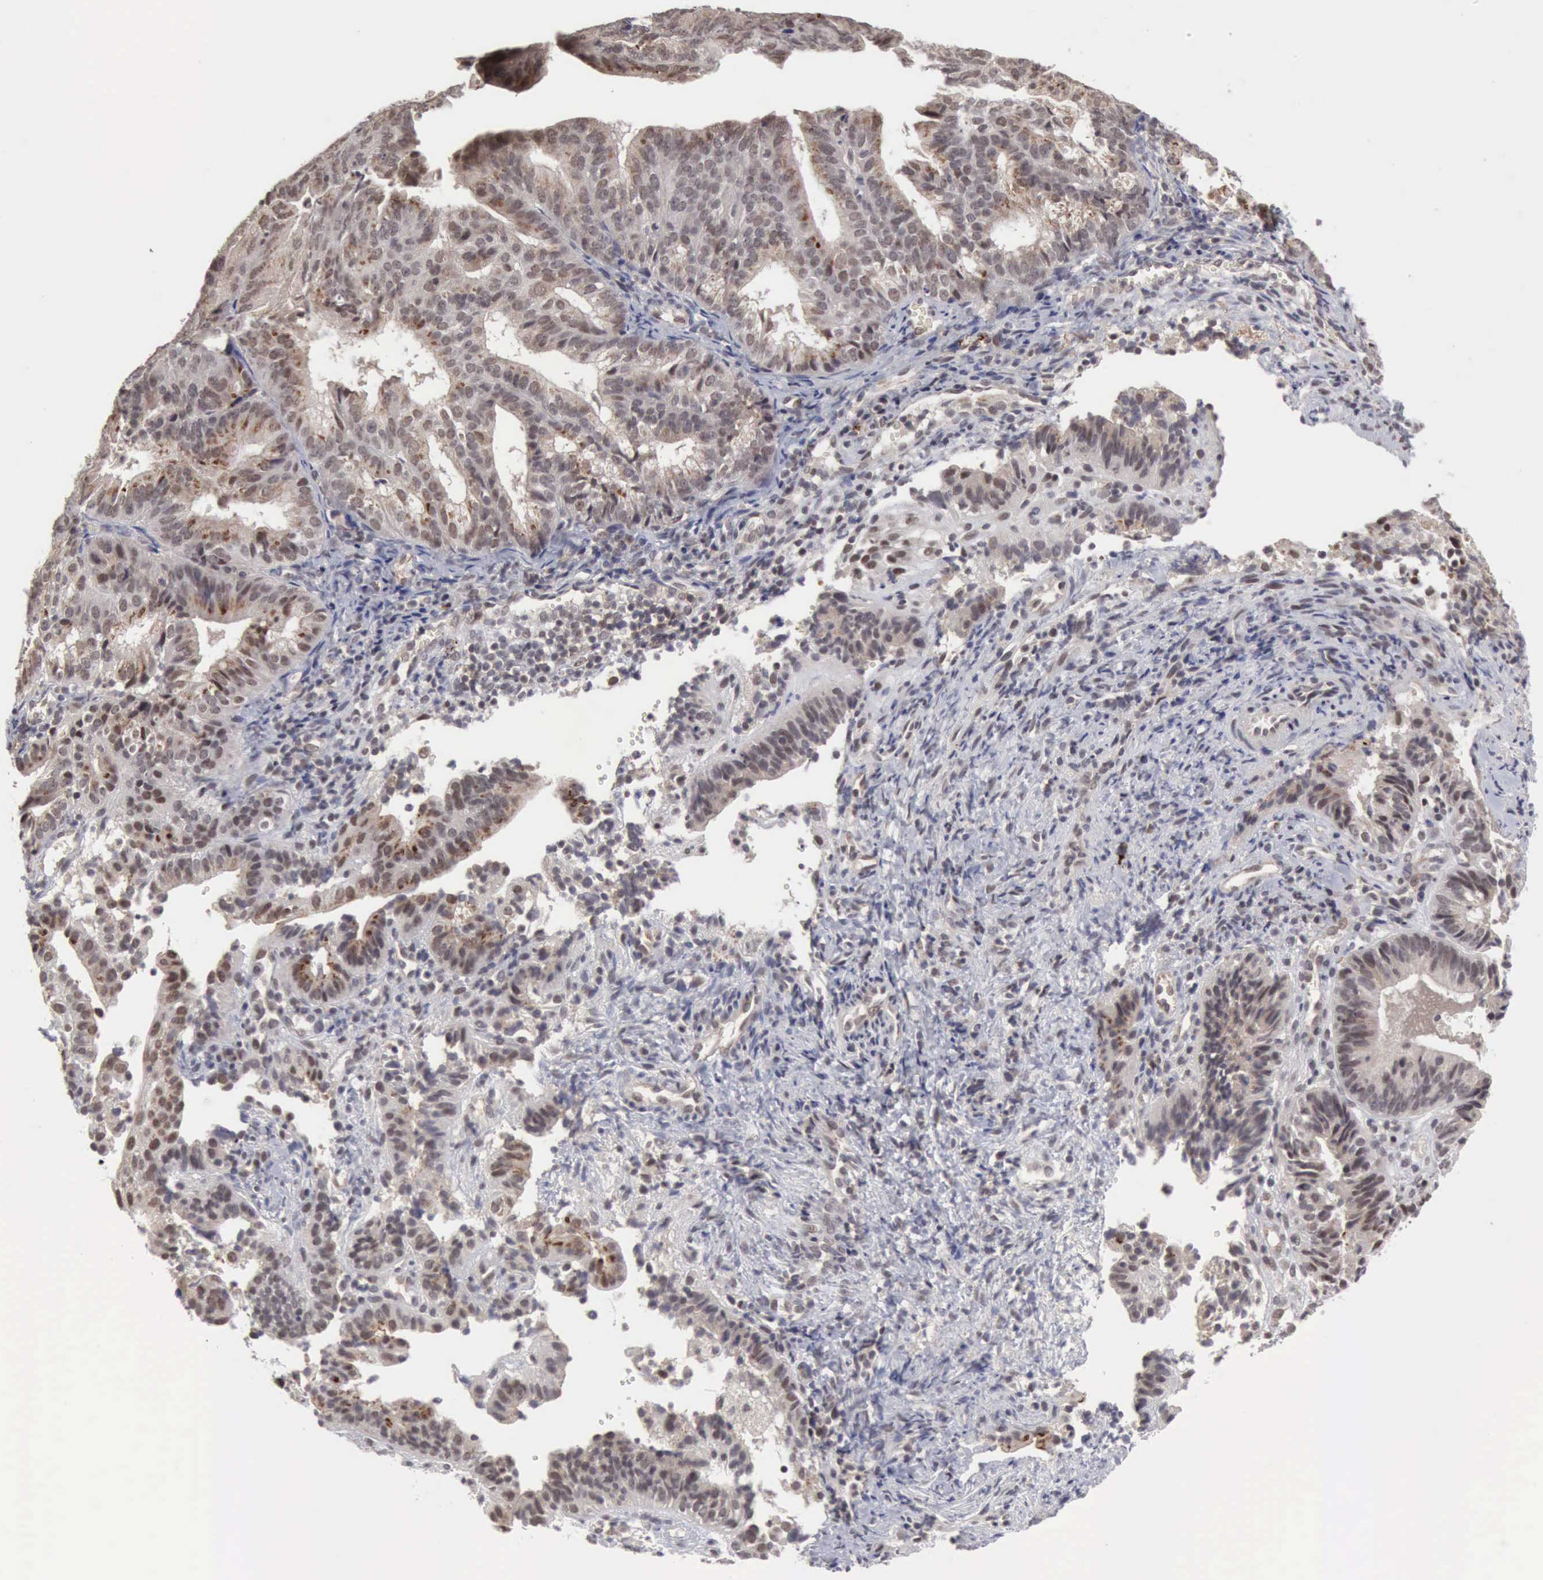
{"staining": {"intensity": "moderate", "quantity": "25%-75%", "location": "cytoplasmic/membranous,nuclear"}, "tissue": "cervical cancer", "cell_type": "Tumor cells", "image_type": "cancer", "snomed": [{"axis": "morphology", "description": "Adenocarcinoma, NOS"}, {"axis": "topography", "description": "Cervix"}], "caption": "An immunohistochemistry (IHC) image of neoplastic tissue is shown. Protein staining in brown shows moderate cytoplasmic/membranous and nuclear positivity in cervical adenocarcinoma within tumor cells.", "gene": "CDKN2A", "patient": {"sex": "female", "age": 60}}